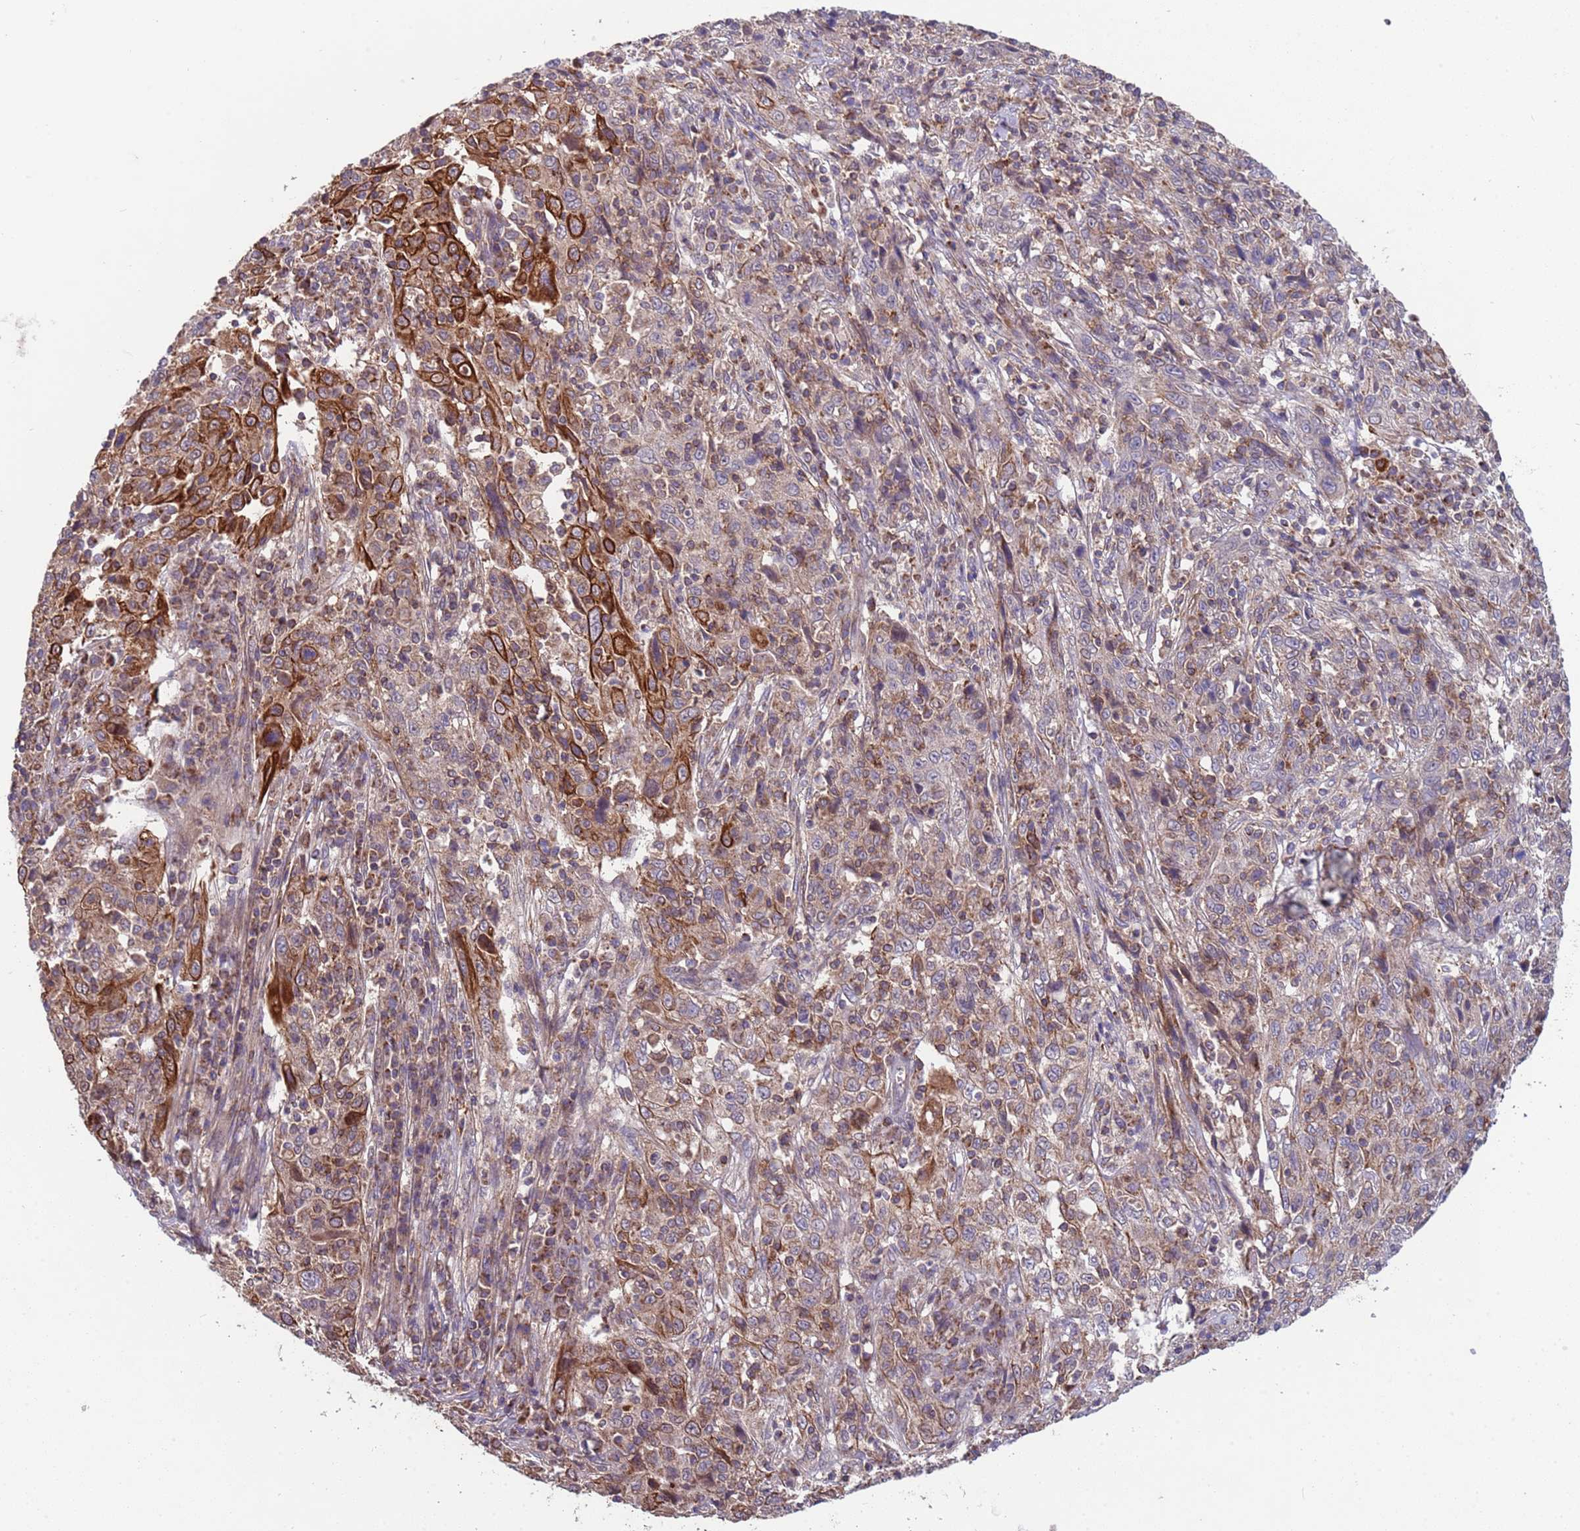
{"staining": {"intensity": "strong", "quantity": "<25%", "location": "cytoplasmic/membranous"}, "tissue": "cervical cancer", "cell_type": "Tumor cells", "image_type": "cancer", "snomed": [{"axis": "morphology", "description": "Squamous cell carcinoma, NOS"}, {"axis": "topography", "description": "Cervix"}], "caption": "Cervical cancer (squamous cell carcinoma) stained for a protein (brown) demonstrates strong cytoplasmic/membranous positive expression in about <25% of tumor cells.", "gene": "ACAD8", "patient": {"sex": "female", "age": 46}}